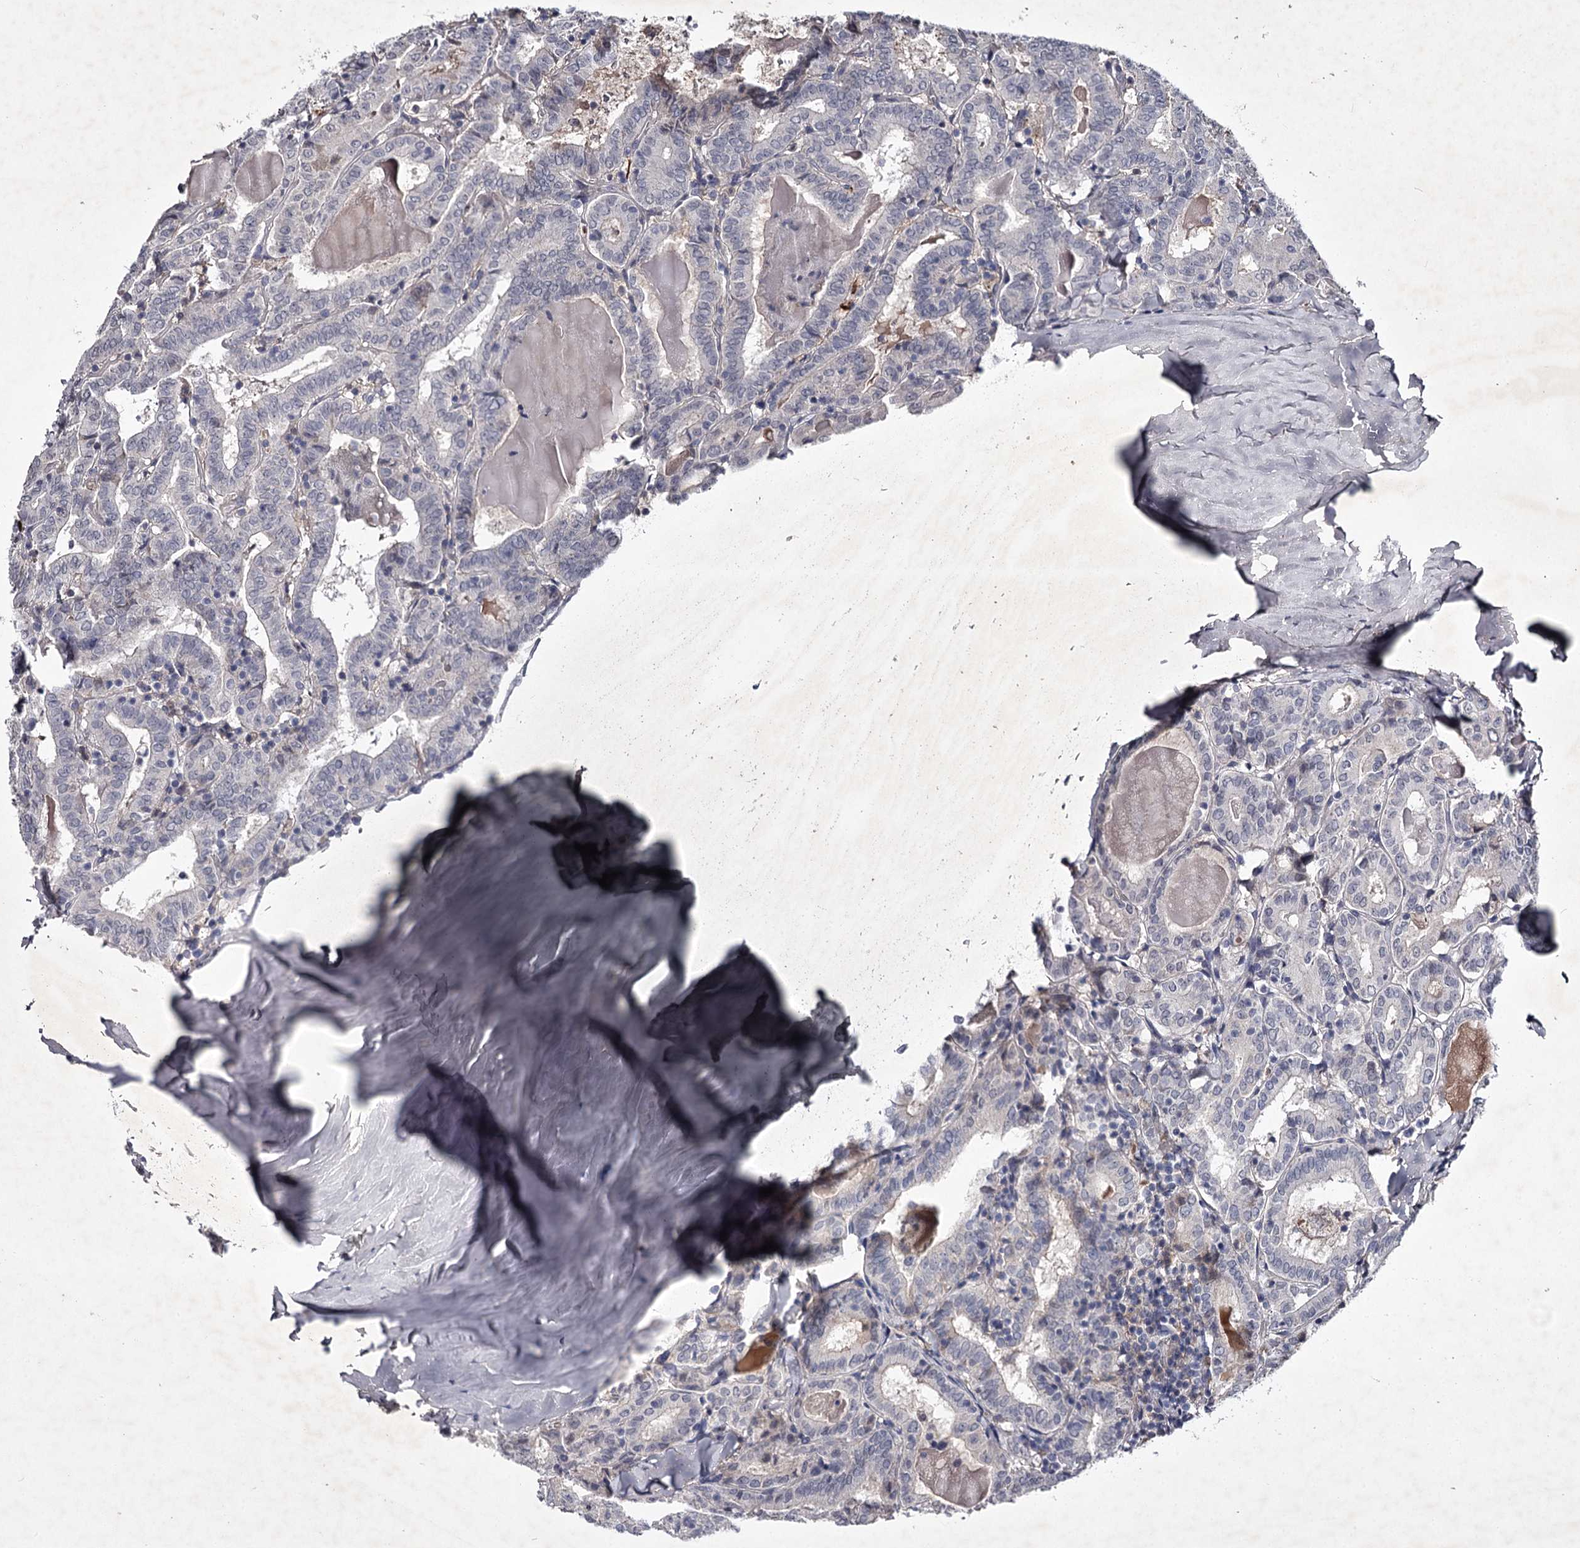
{"staining": {"intensity": "negative", "quantity": "none", "location": "none"}, "tissue": "thyroid cancer", "cell_type": "Tumor cells", "image_type": "cancer", "snomed": [{"axis": "morphology", "description": "Papillary adenocarcinoma, NOS"}, {"axis": "topography", "description": "Thyroid gland"}], "caption": "Image shows no protein expression in tumor cells of thyroid papillary adenocarcinoma tissue.", "gene": "FDXACB1", "patient": {"sex": "female", "age": 72}}